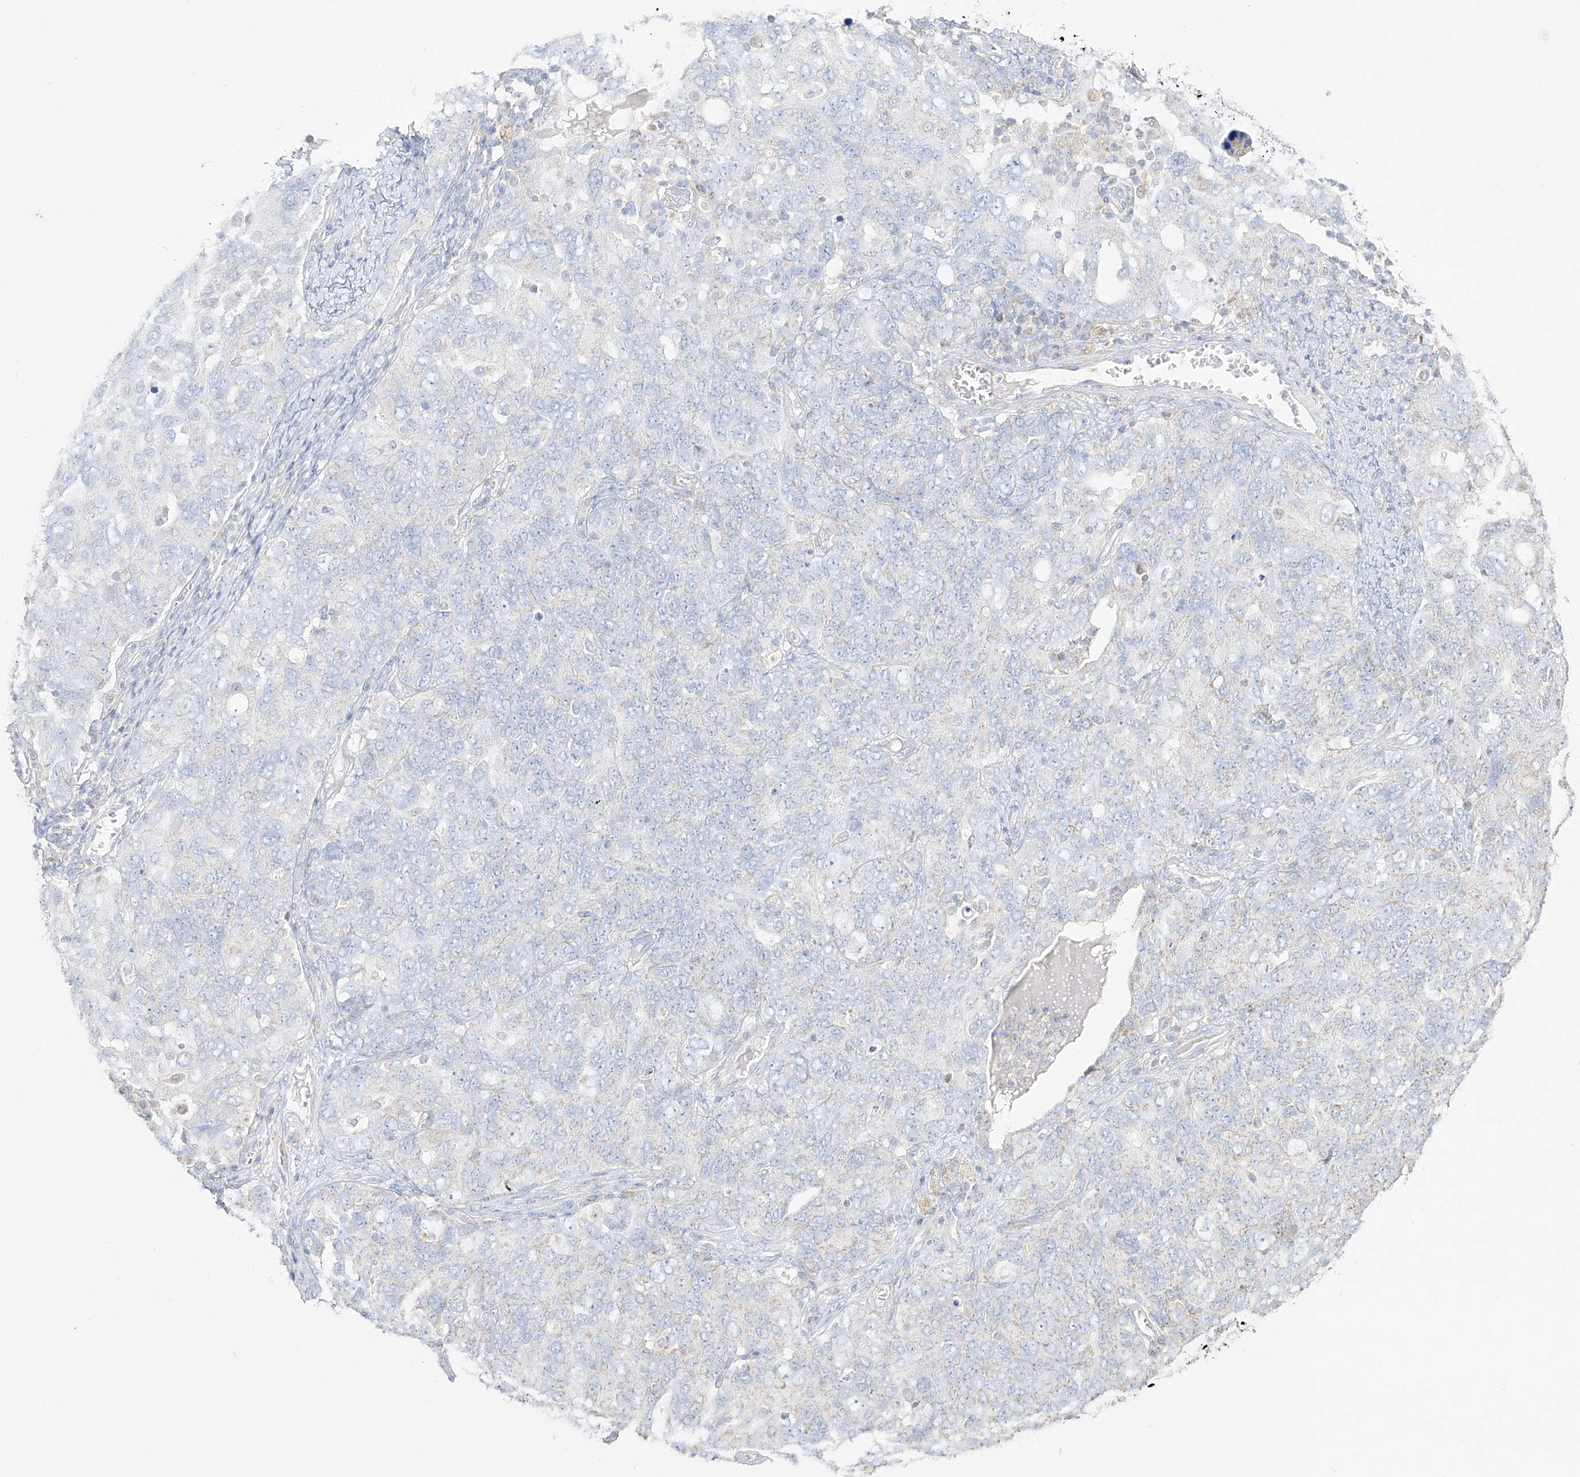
{"staining": {"intensity": "negative", "quantity": "none", "location": "none"}, "tissue": "ovarian cancer", "cell_type": "Tumor cells", "image_type": "cancer", "snomed": [{"axis": "morphology", "description": "Carcinoma, endometroid"}, {"axis": "topography", "description": "Ovary"}], "caption": "The immunohistochemistry (IHC) micrograph has no significant staining in tumor cells of ovarian cancer tissue. (Immunohistochemistry, brightfield microscopy, high magnification).", "gene": "RCHY1", "patient": {"sex": "female", "age": 62}}